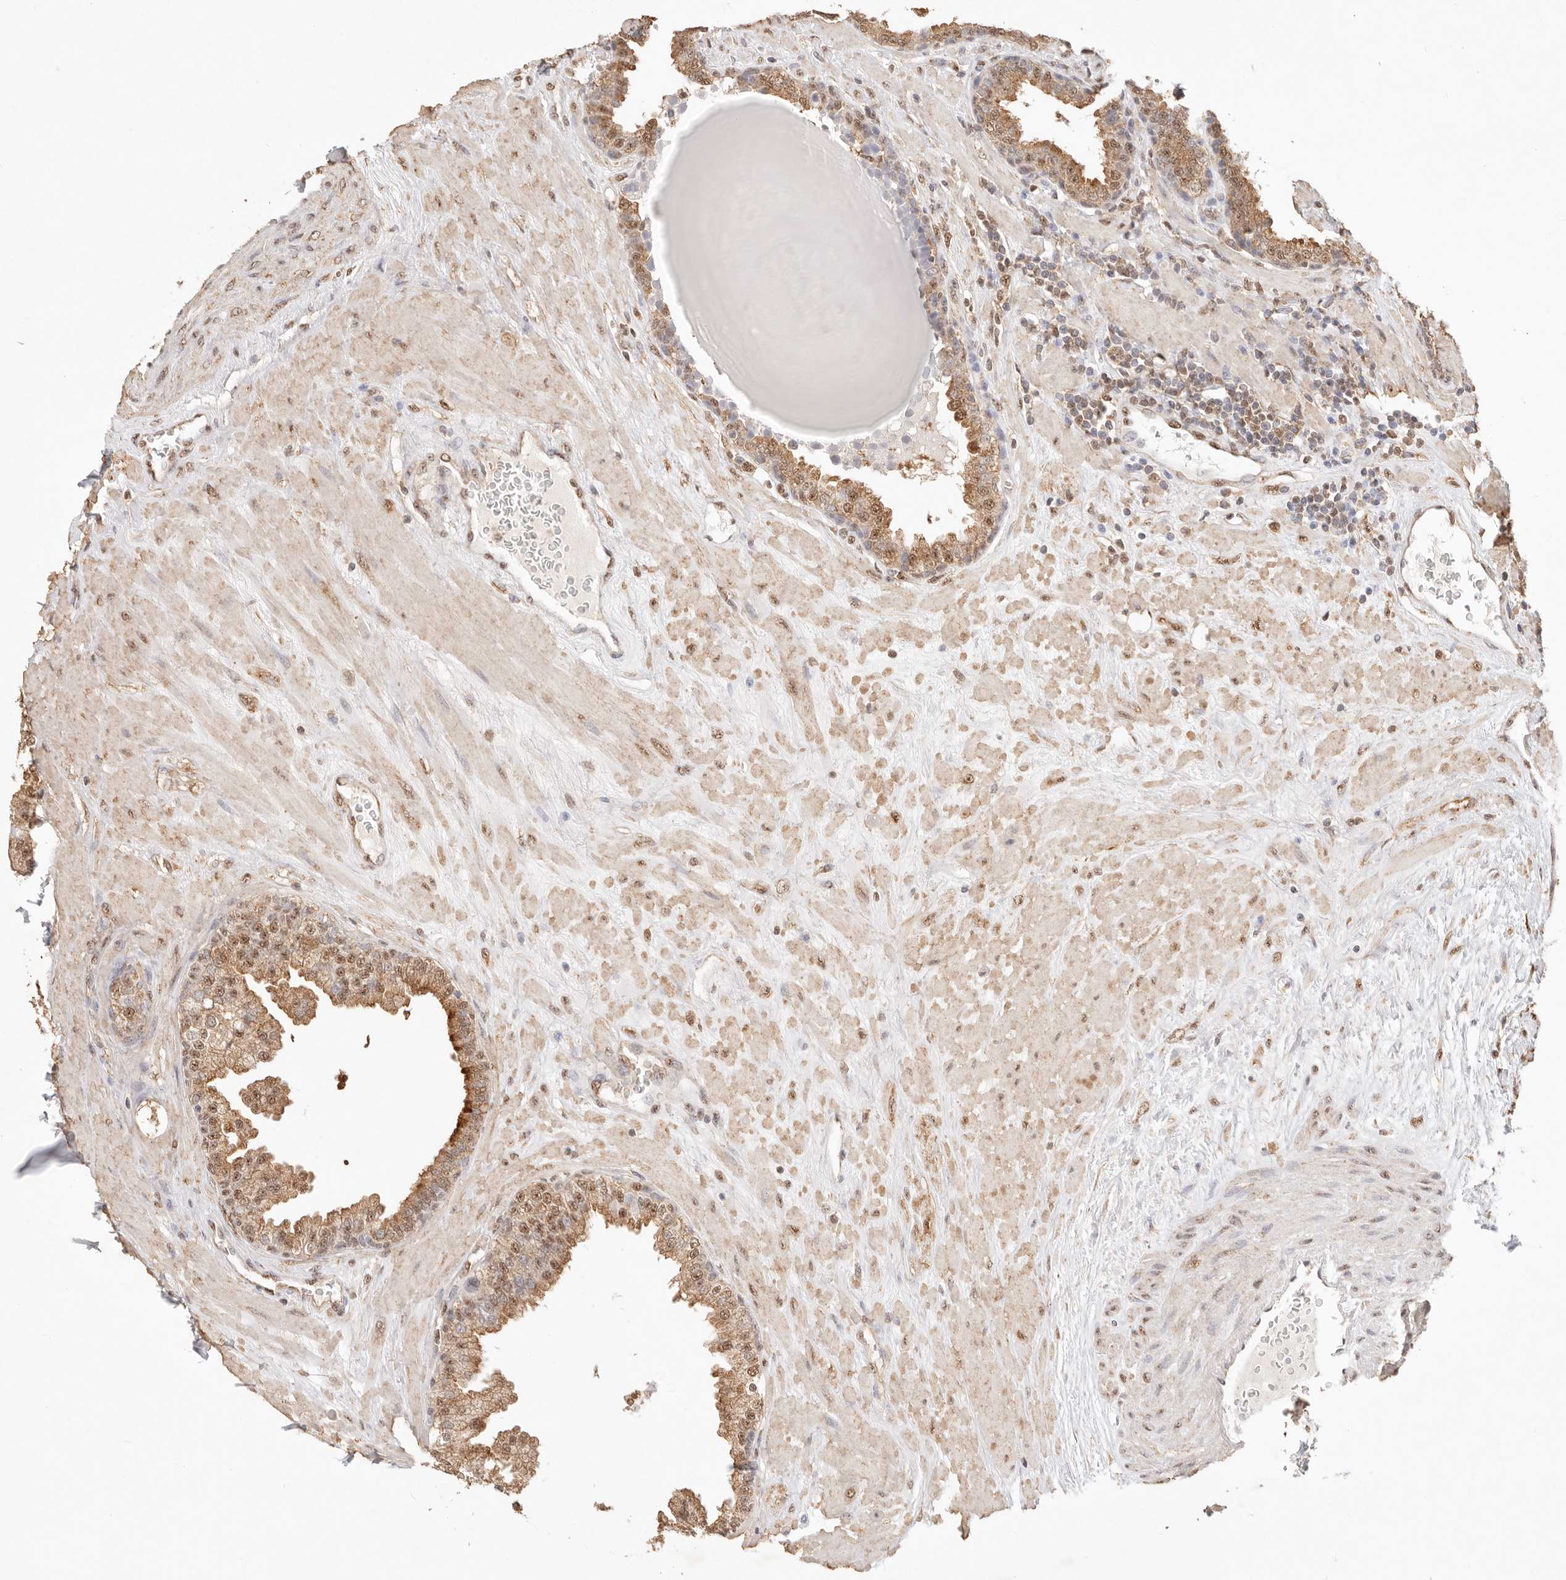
{"staining": {"intensity": "moderate", "quantity": ">75%", "location": "cytoplasmic/membranous,nuclear"}, "tissue": "prostate", "cell_type": "Glandular cells", "image_type": "normal", "snomed": [{"axis": "morphology", "description": "Normal tissue, NOS"}, {"axis": "topography", "description": "Prostate"}], "caption": "Immunohistochemistry (DAB (3,3'-diaminobenzidine)) staining of benign prostate displays moderate cytoplasmic/membranous,nuclear protein staining in about >75% of glandular cells.", "gene": "IL1R2", "patient": {"sex": "male", "age": 51}}